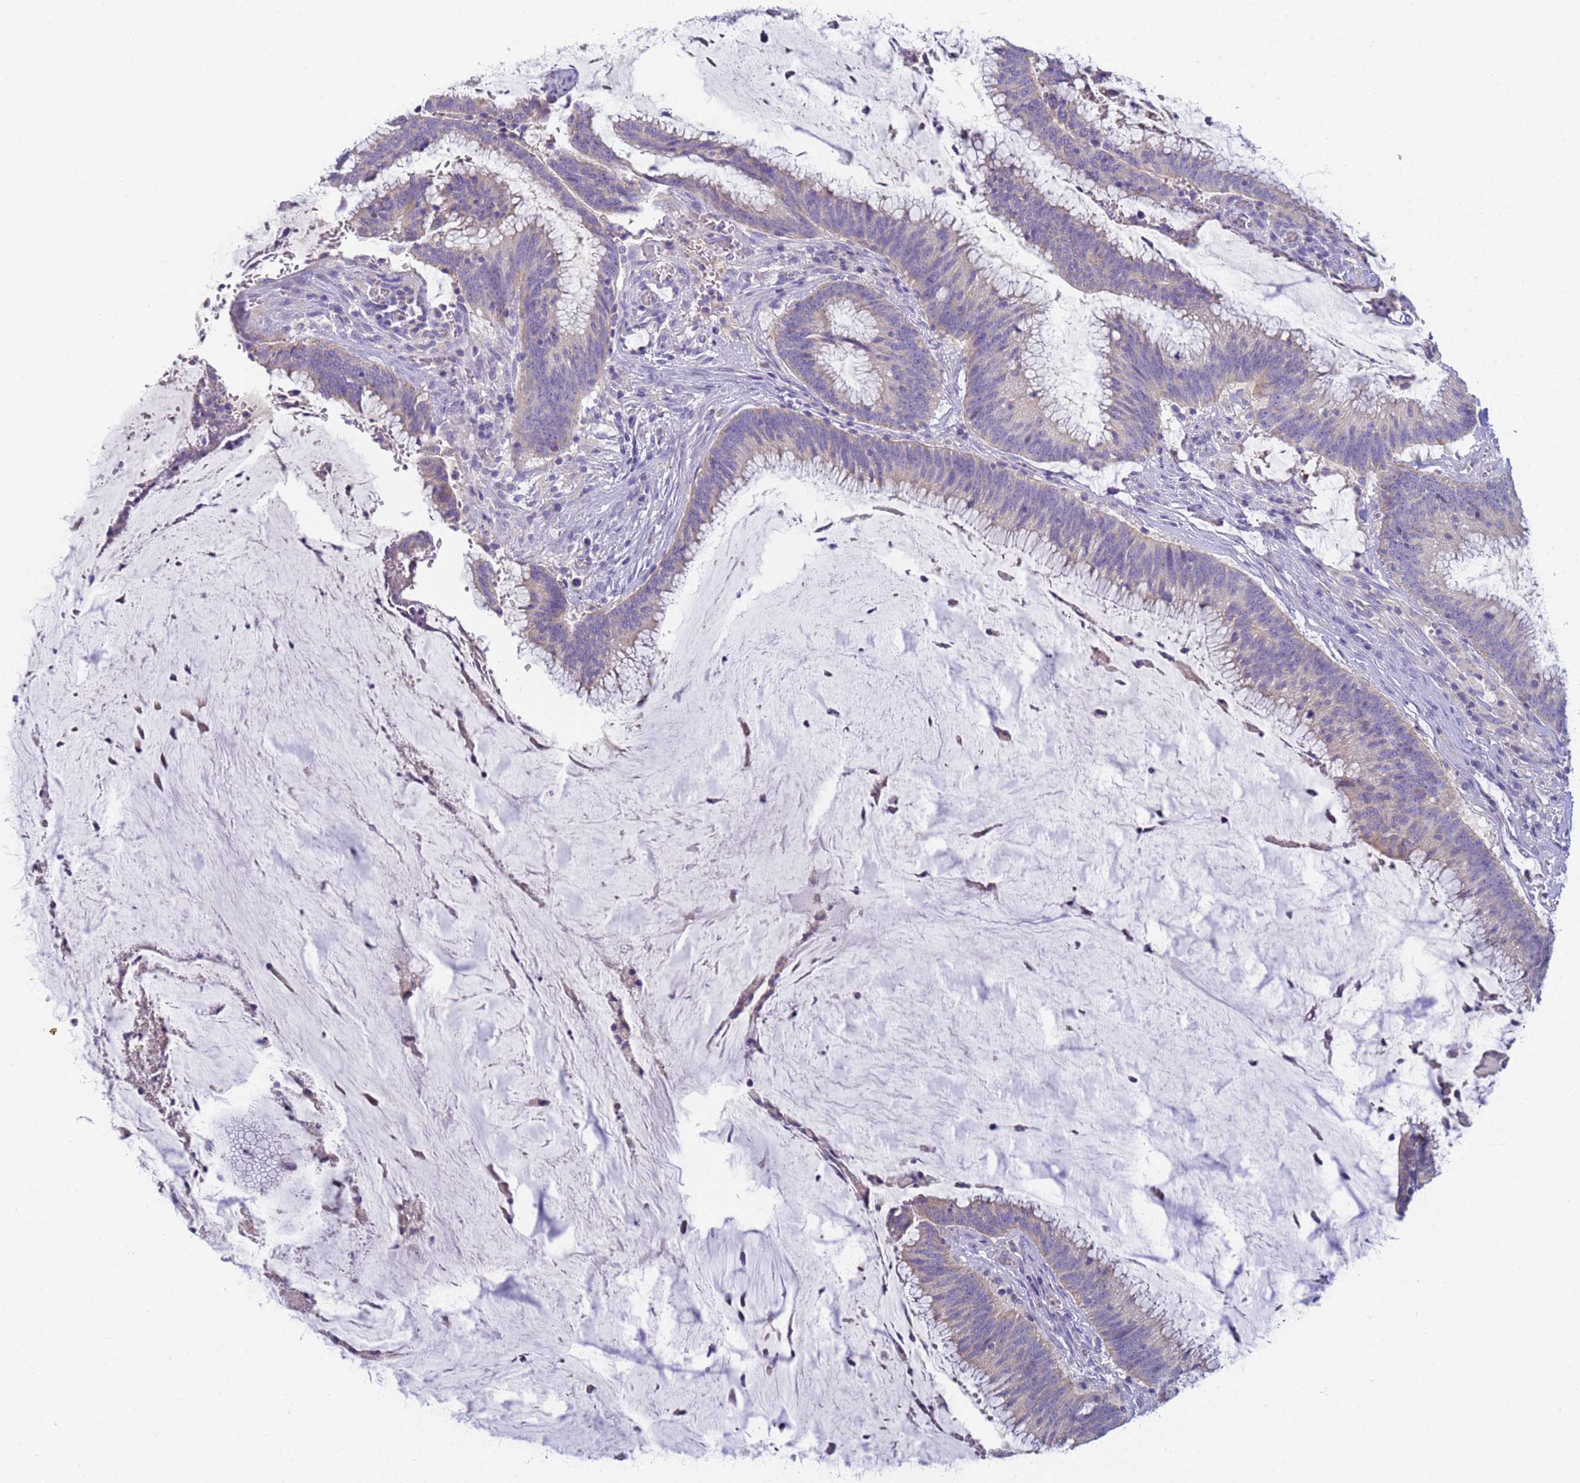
{"staining": {"intensity": "weak", "quantity": "<25%", "location": "cytoplasmic/membranous"}, "tissue": "colorectal cancer", "cell_type": "Tumor cells", "image_type": "cancer", "snomed": [{"axis": "morphology", "description": "Adenocarcinoma, NOS"}, {"axis": "topography", "description": "Rectum"}], "caption": "Tumor cells are negative for protein expression in human adenocarcinoma (colorectal).", "gene": "CR1", "patient": {"sex": "female", "age": 77}}